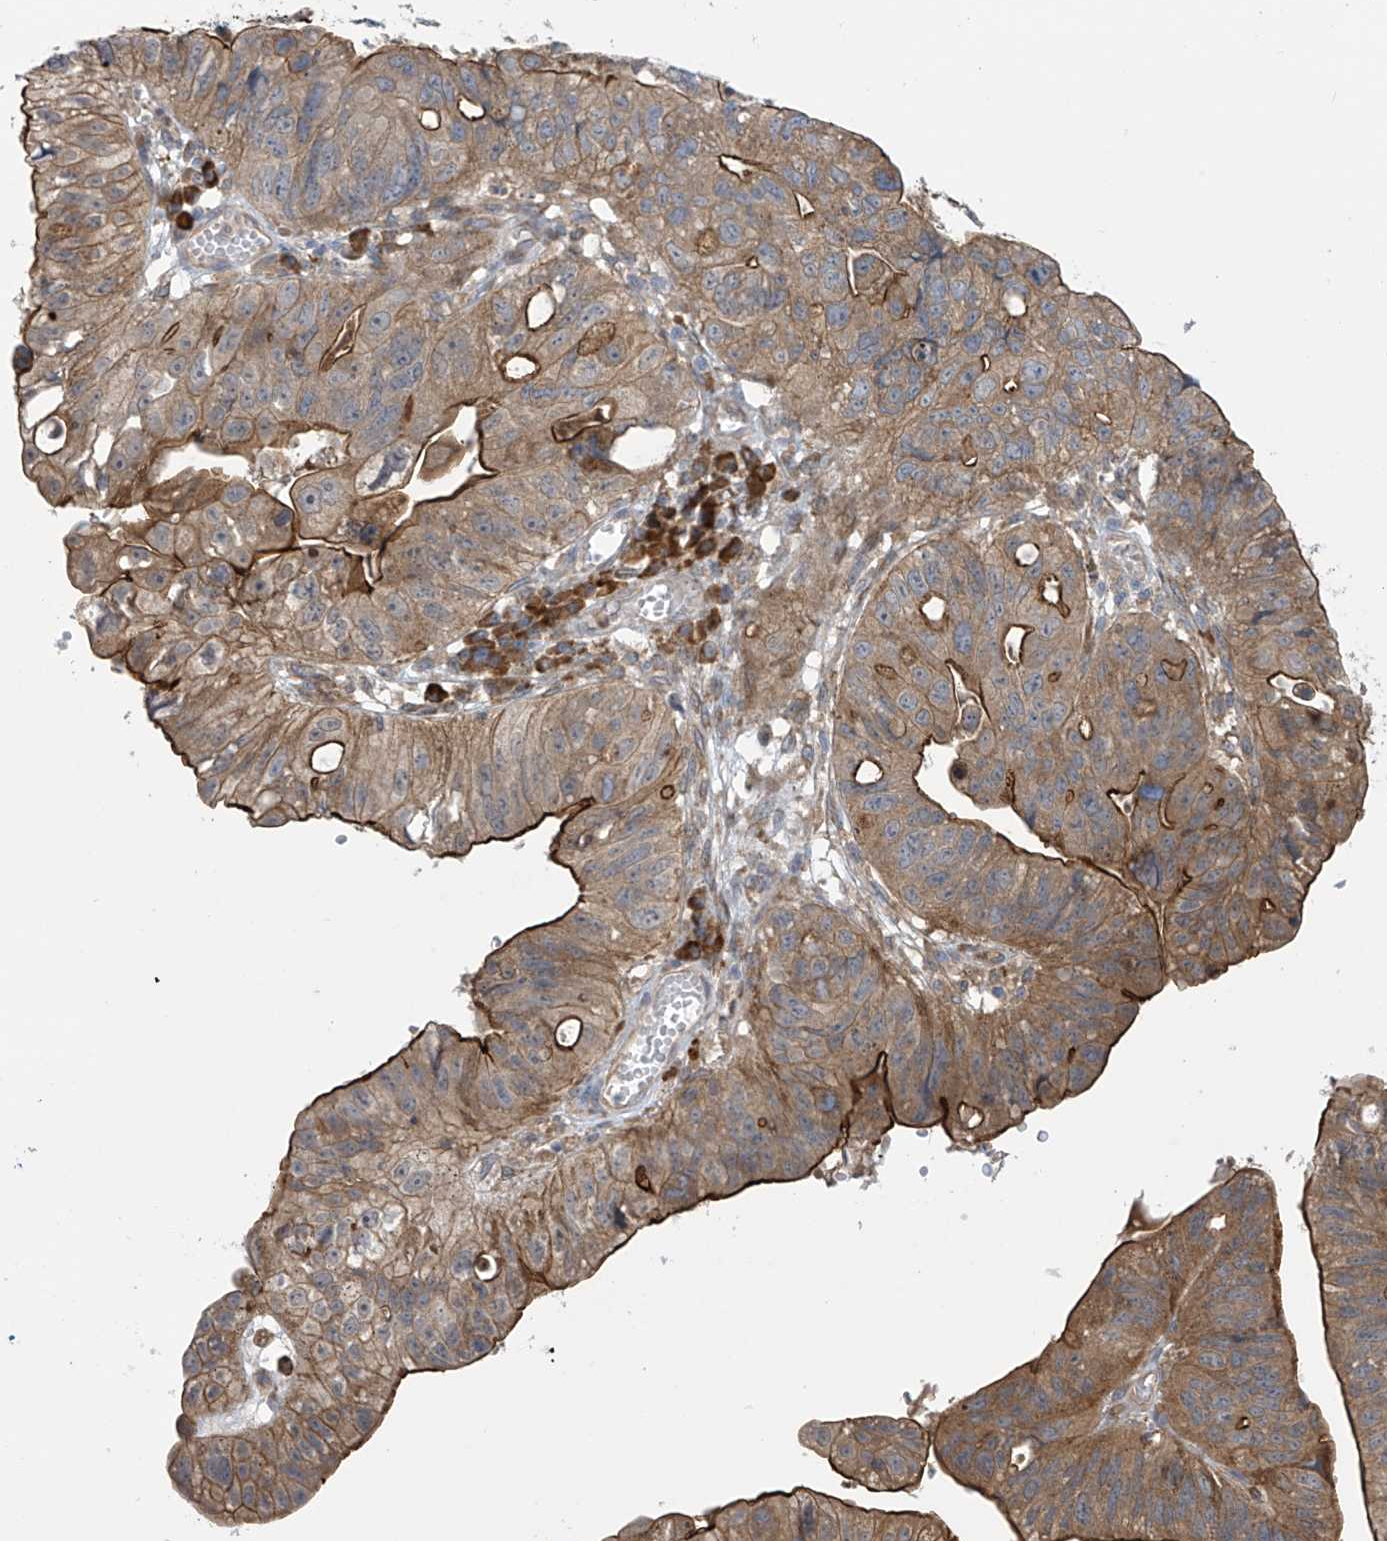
{"staining": {"intensity": "strong", "quantity": "25%-75%", "location": "cytoplasmic/membranous"}, "tissue": "stomach cancer", "cell_type": "Tumor cells", "image_type": "cancer", "snomed": [{"axis": "morphology", "description": "Adenocarcinoma, NOS"}, {"axis": "topography", "description": "Stomach"}], "caption": "DAB immunohistochemical staining of human stomach cancer exhibits strong cytoplasmic/membranous protein expression in approximately 25%-75% of tumor cells. (IHC, brightfield microscopy, high magnification).", "gene": "KIAA1522", "patient": {"sex": "male", "age": 59}}